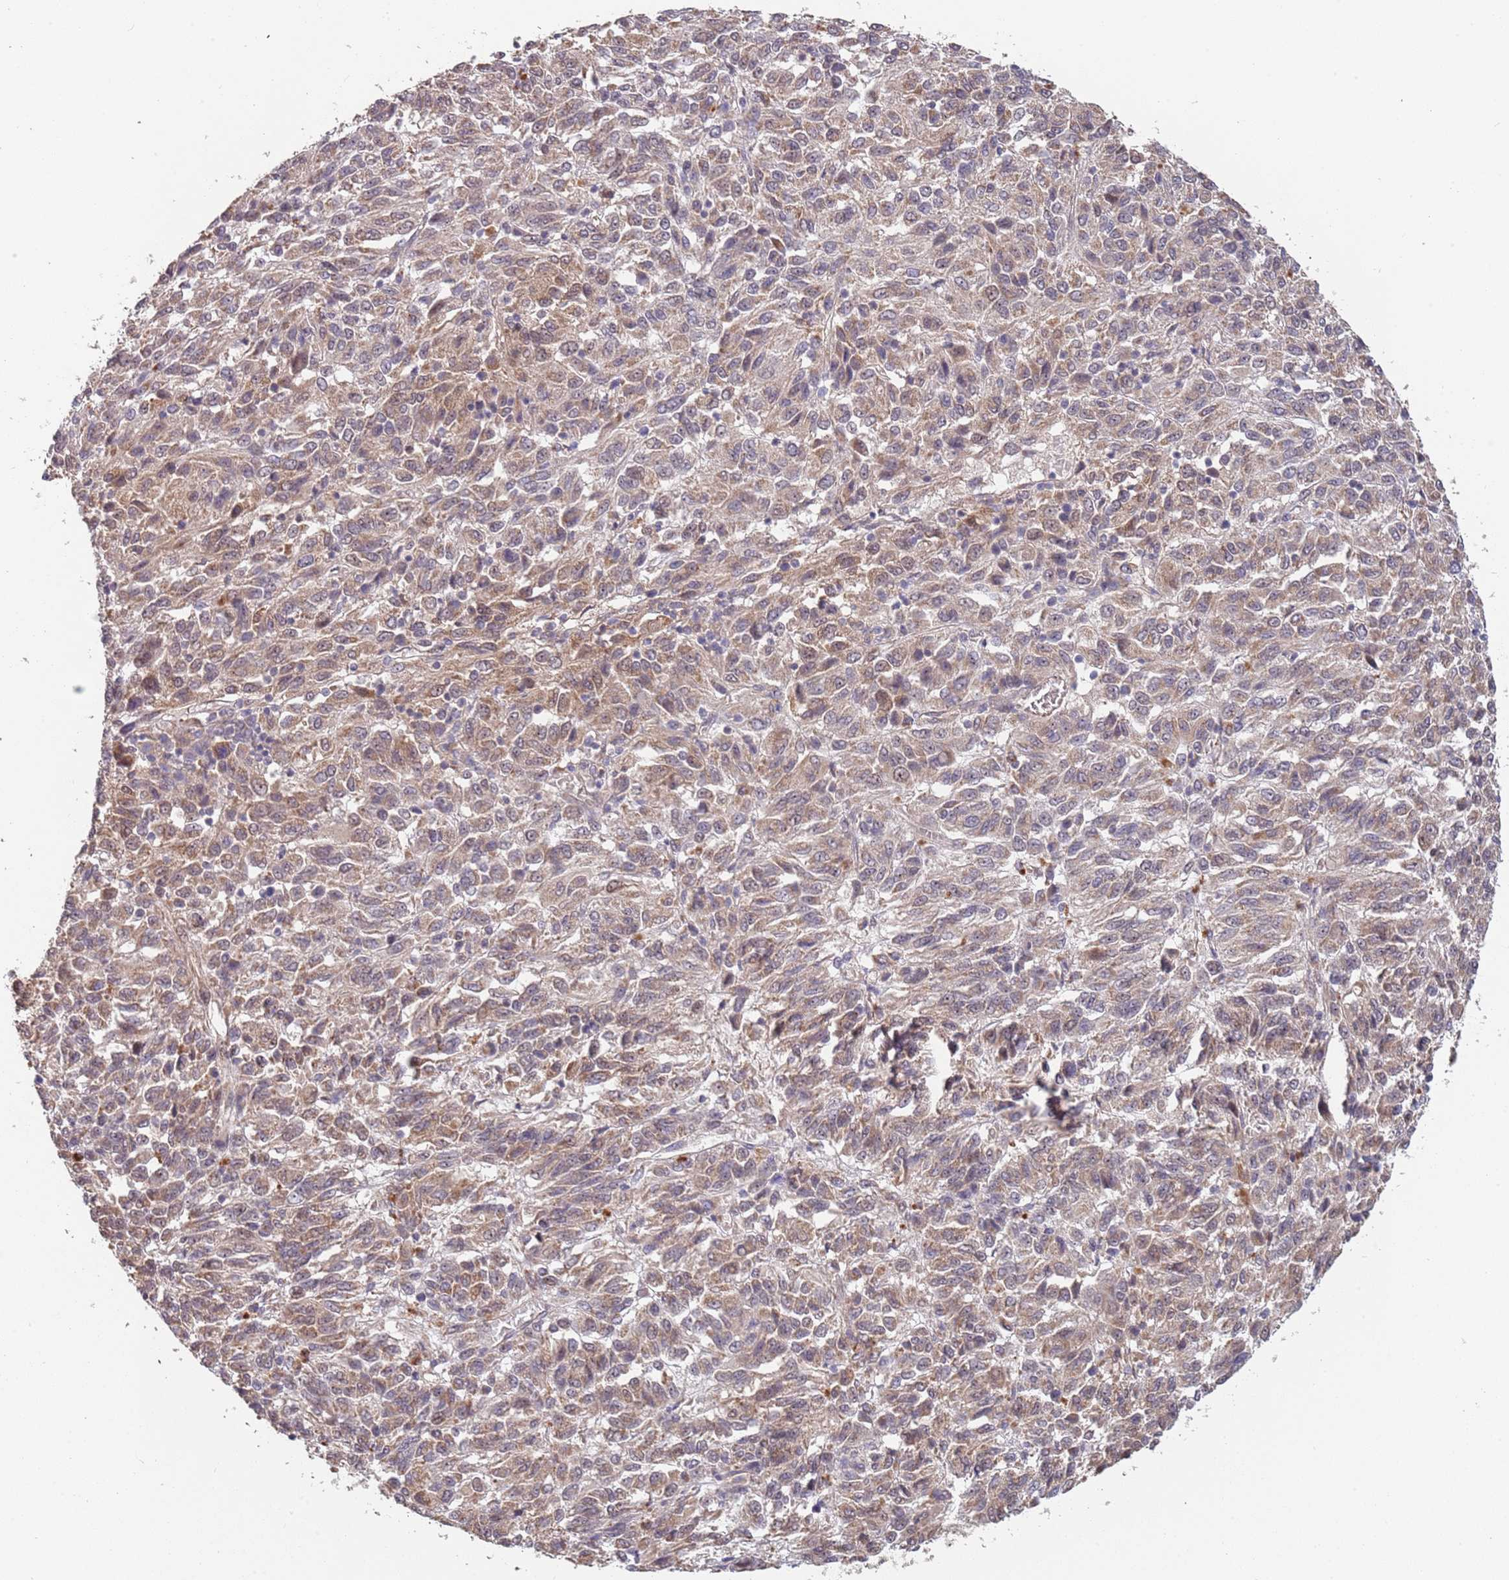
{"staining": {"intensity": "weak", "quantity": ">75%", "location": "cytoplasmic/membranous"}, "tissue": "melanoma", "cell_type": "Tumor cells", "image_type": "cancer", "snomed": [{"axis": "morphology", "description": "Malignant melanoma, Metastatic site"}, {"axis": "topography", "description": "Lung"}], "caption": "DAB (3,3'-diaminobenzidine) immunohistochemical staining of malignant melanoma (metastatic site) shows weak cytoplasmic/membranous protein expression in about >75% of tumor cells. The staining was performed using DAB, with brown indicating positive protein expression. Nuclei are stained blue with hematoxylin.", "gene": "TMEM64", "patient": {"sex": "male", "age": 64}}